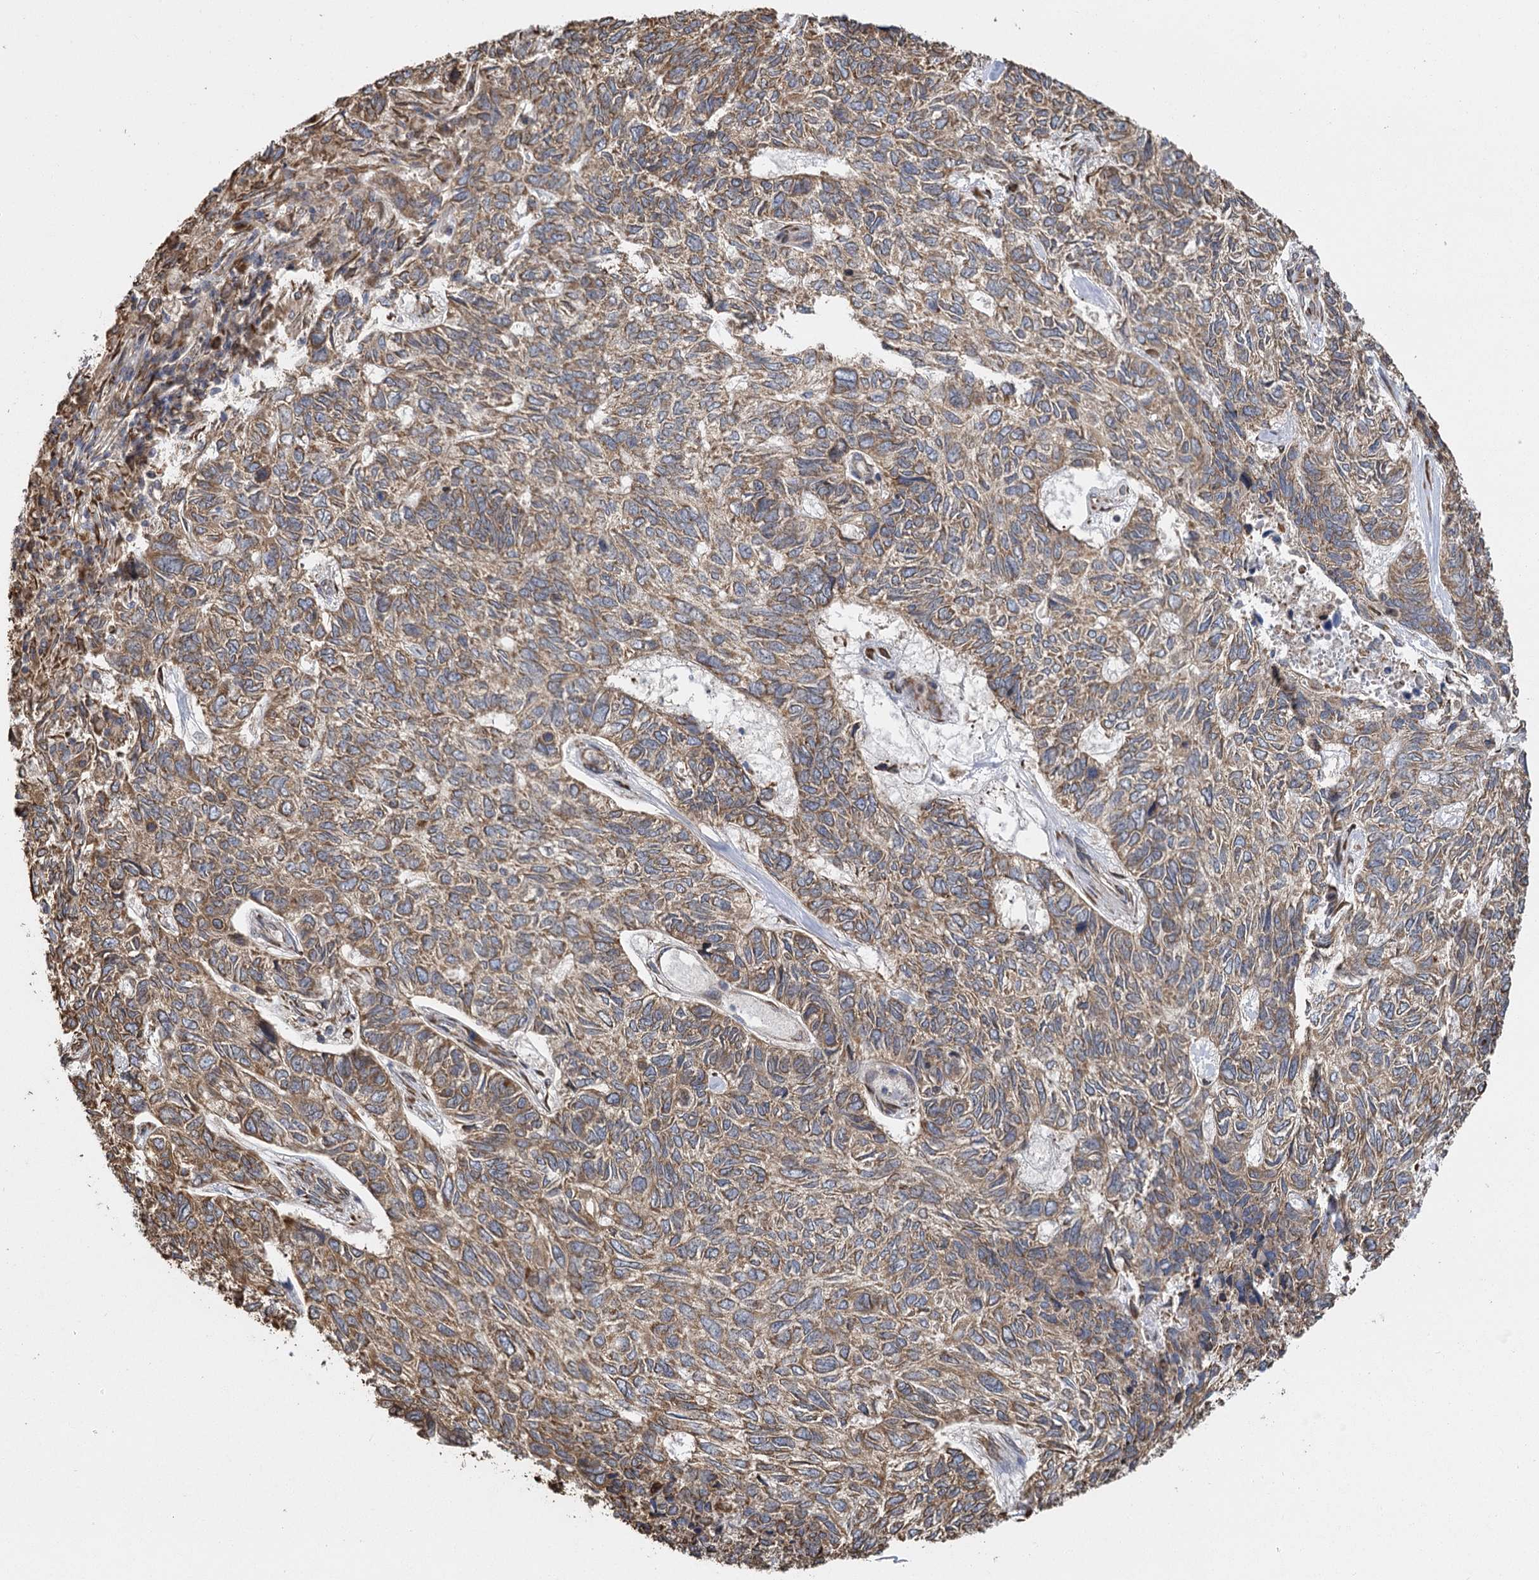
{"staining": {"intensity": "moderate", "quantity": ">75%", "location": "cytoplasmic/membranous"}, "tissue": "skin cancer", "cell_type": "Tumor cells", "image_type": "cancer", "snomed": [{"axis": "morphology", "description": "Basal cell carcinoma"}, {"axis": "topography", "description": "Skin"}], "caption": "Approximately >75% of tumor cells in skin cancer (basal cell carcinoma) show moderate cytoplasmic/membranous protein expression as visualized by brown immunohistochemical staining.", "gene": "IL11RA", "patient": {"sex": "female", "age": 65}}